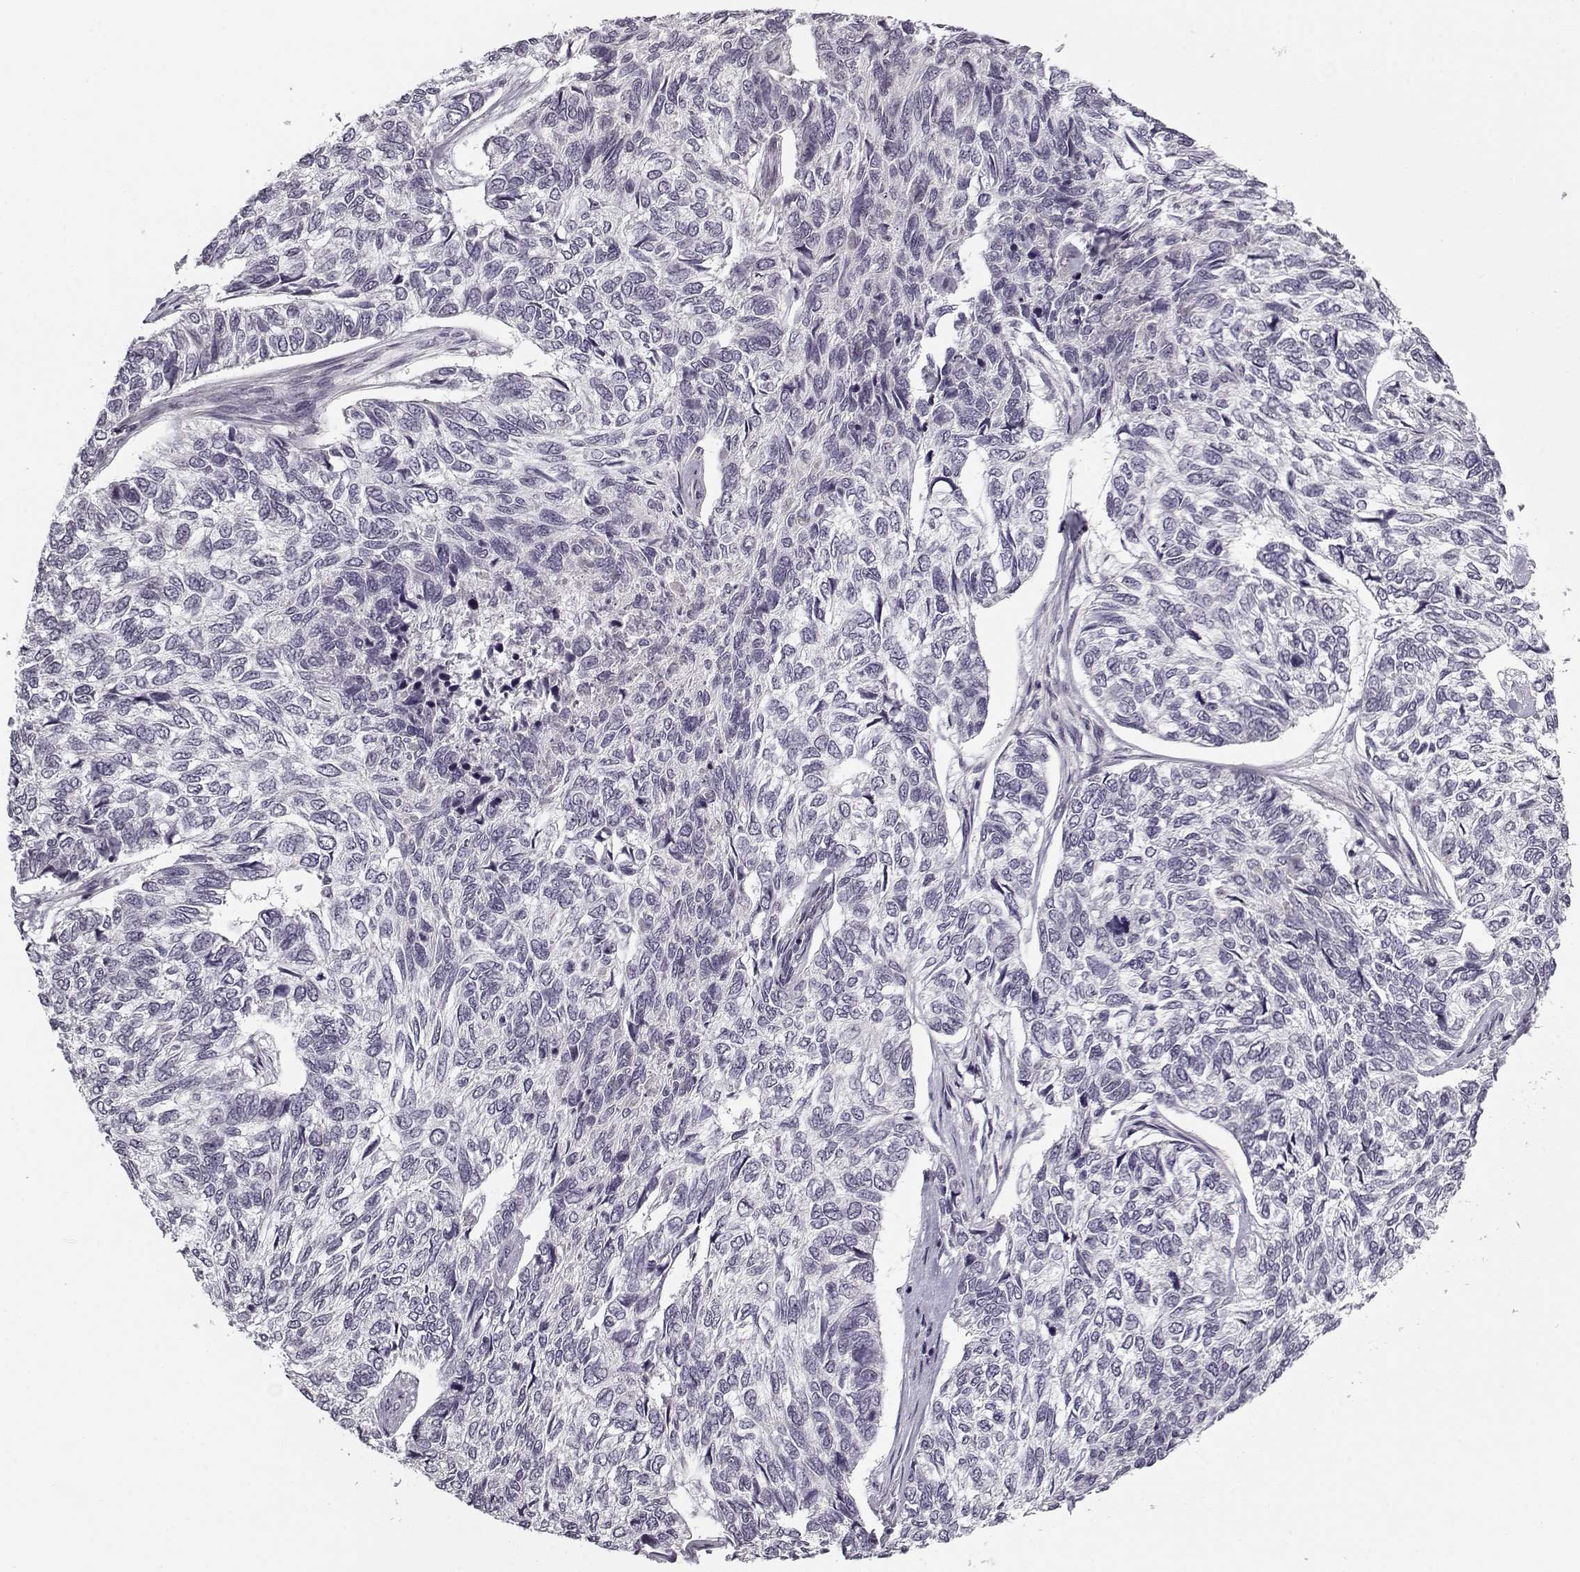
{"staining": {"intensity": "negative", "quantity": "none", "location": "none"}, "tissue": "skin cancer", "cell_type": "Tumor cells", "image_type": "cancer", "snomed": [{"axis": "morphology", "description": "Basal cell carcinoma"}, {"axis": "topography", "description": "Skin"}], "caption": "Tumor cells show no significant protein staining in basal cell carcinoma (skin).", "gene": "SNCA", "patient": {"sex": "female", "age": 65}}